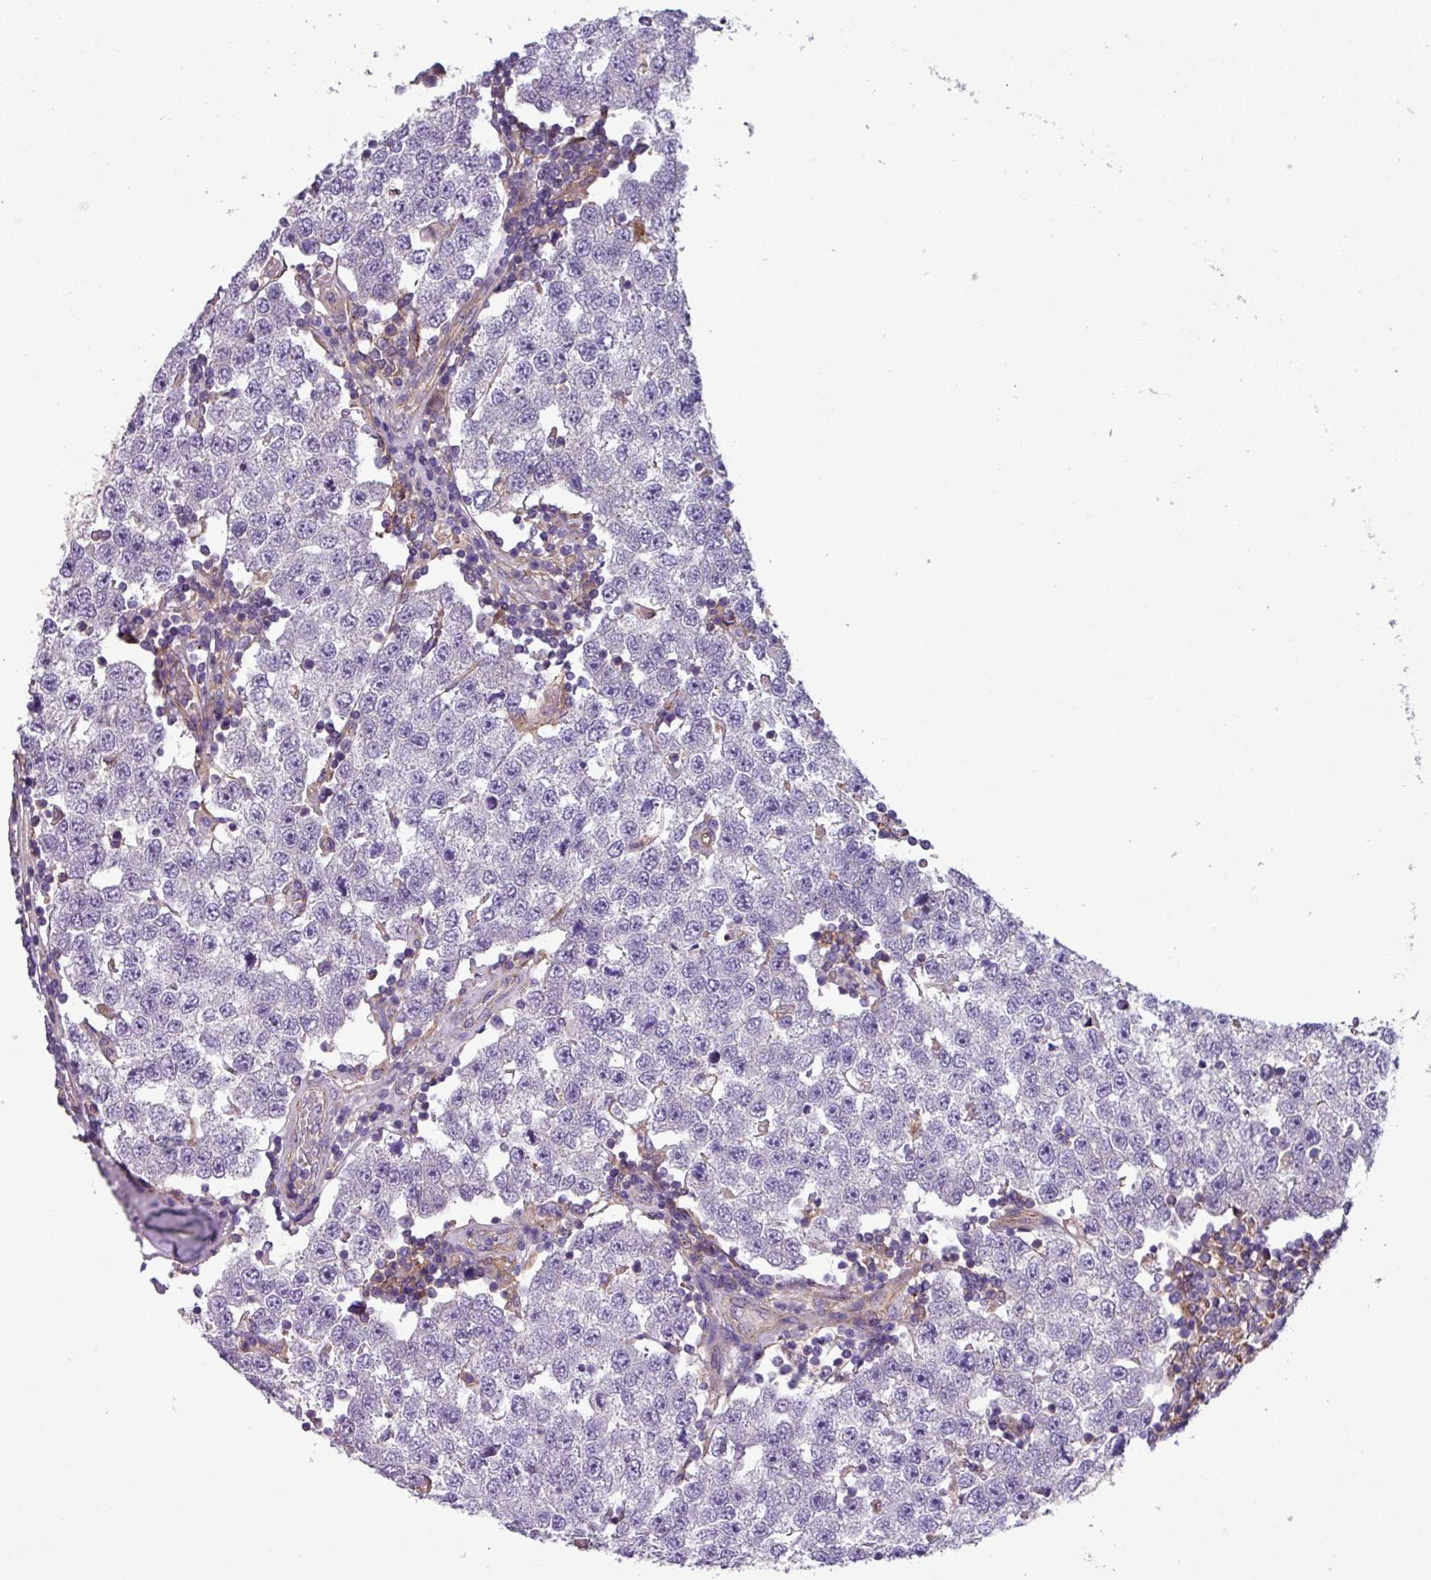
{"staining": {"intensity": "negative", "quantity": "none", "location": "none"}, "tissue": "testis cancer", "cell_type": "Tumor cells", "image_type": "cancer", "snomed": [{"axis": "morphology", "description": "Seminoma, NOS"}, {"axis": "topography", "description": "Testis"}], "caption": "IHC image of testis seminoma stained for a protein (brown), which exhibits no positivity in tumor cells. The staining was performed using DAB to visualize the protein expression in brown, while the nuclei were stained in blue with hematoxylin (Magnification: 20x).", "gene": "SLC23A2", "patient": {"sex": "male", "age": 34}}